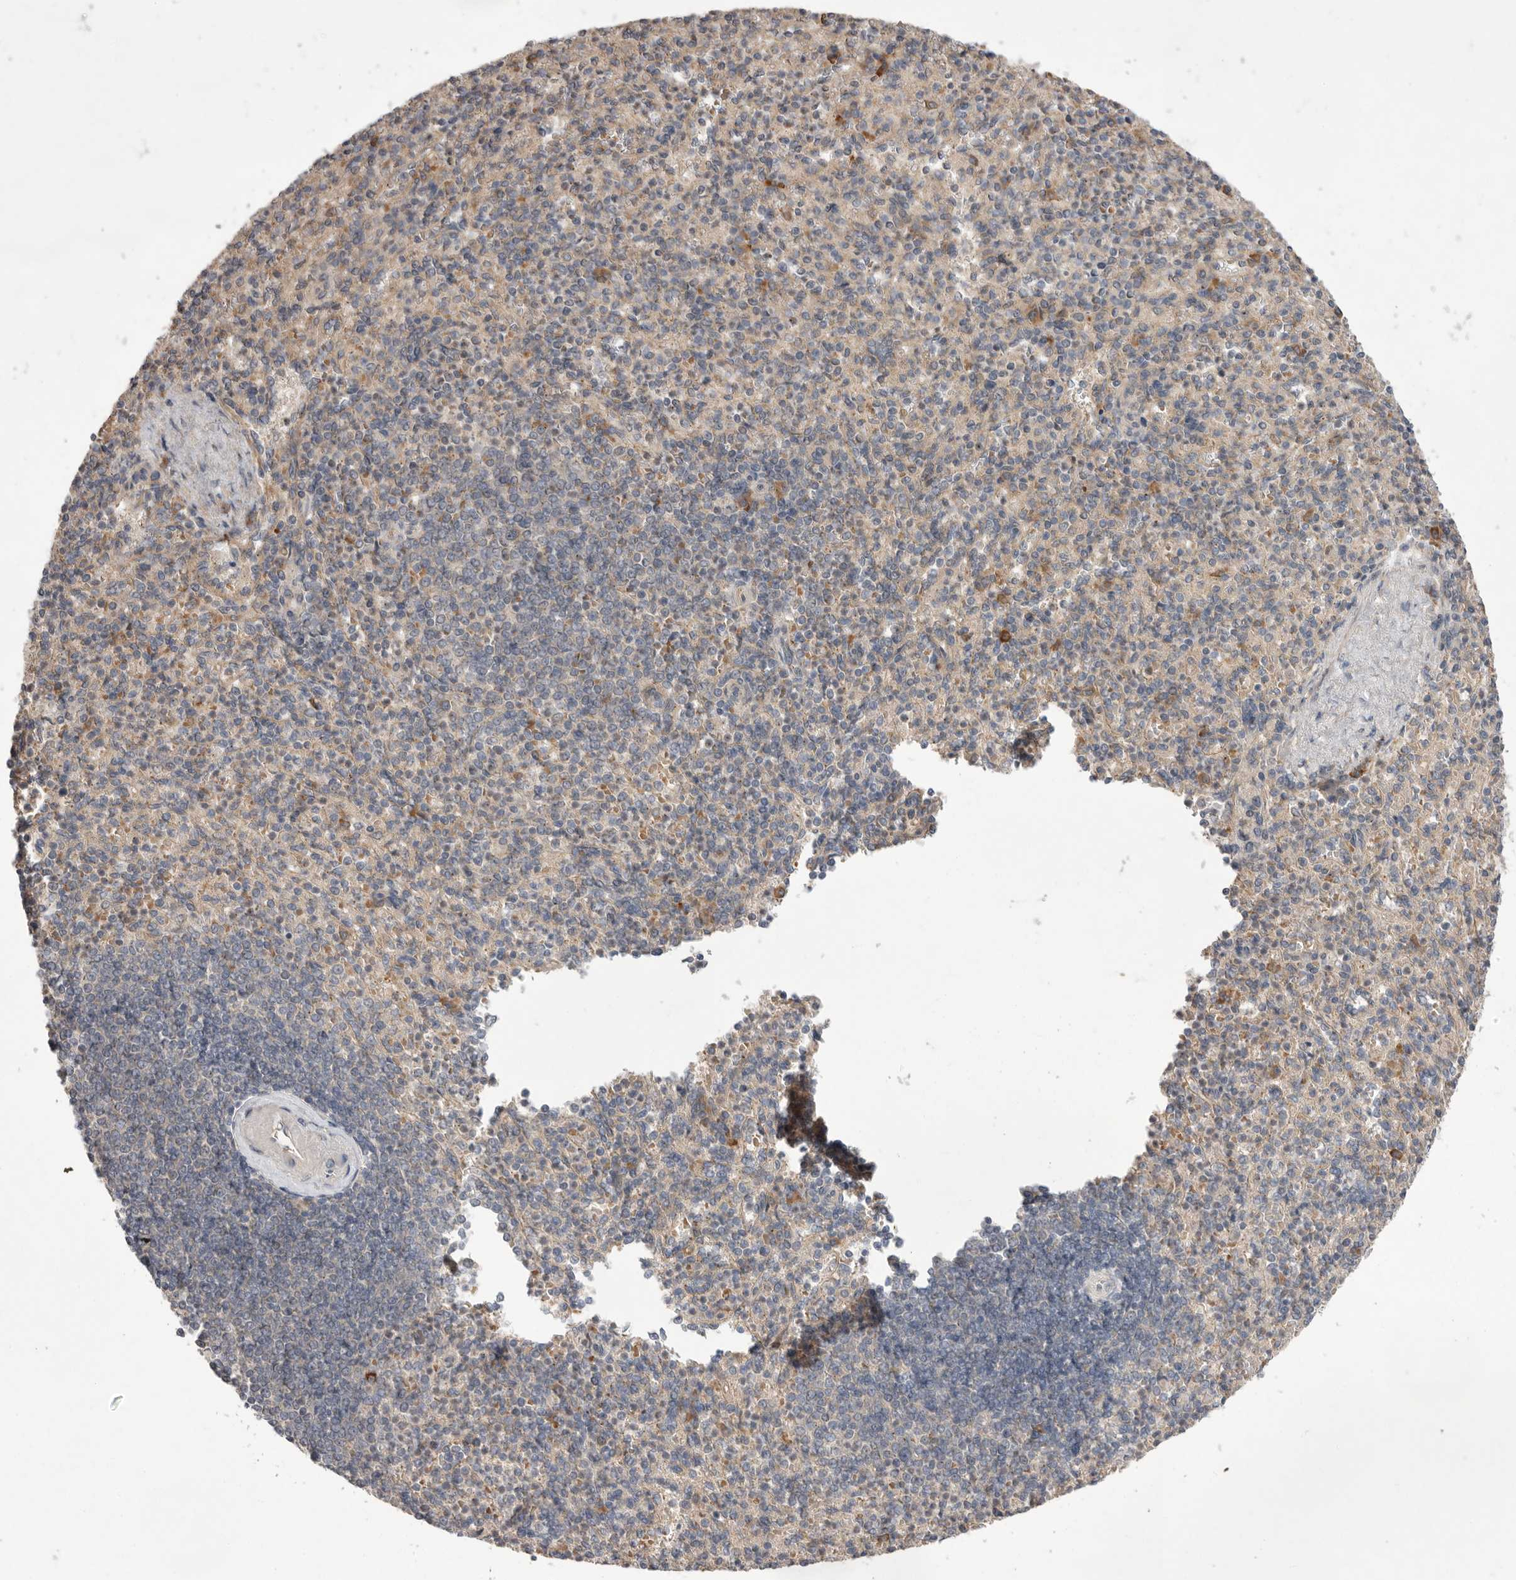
{"staining": {"intensity": "moderate", "quantity": "<25%", "location": "cytoplasmic/membranous"}, "tissue": "spleen", "cell_type": "Cells in red pulp", "image_type": "normal", "snomed": [{"axis": "morphology", "description": "Normal tissue, NOS"}, {"axis": "topography", "description": "Spleen"}], "caption": "Human spleen stained for a protein (brown) displays moderate cytoplasmic/membranous positive staining in approximately <25% of cells in red pulp.", "gene": "NRCAM", "patient": {"sex": "female", "age": 74}}